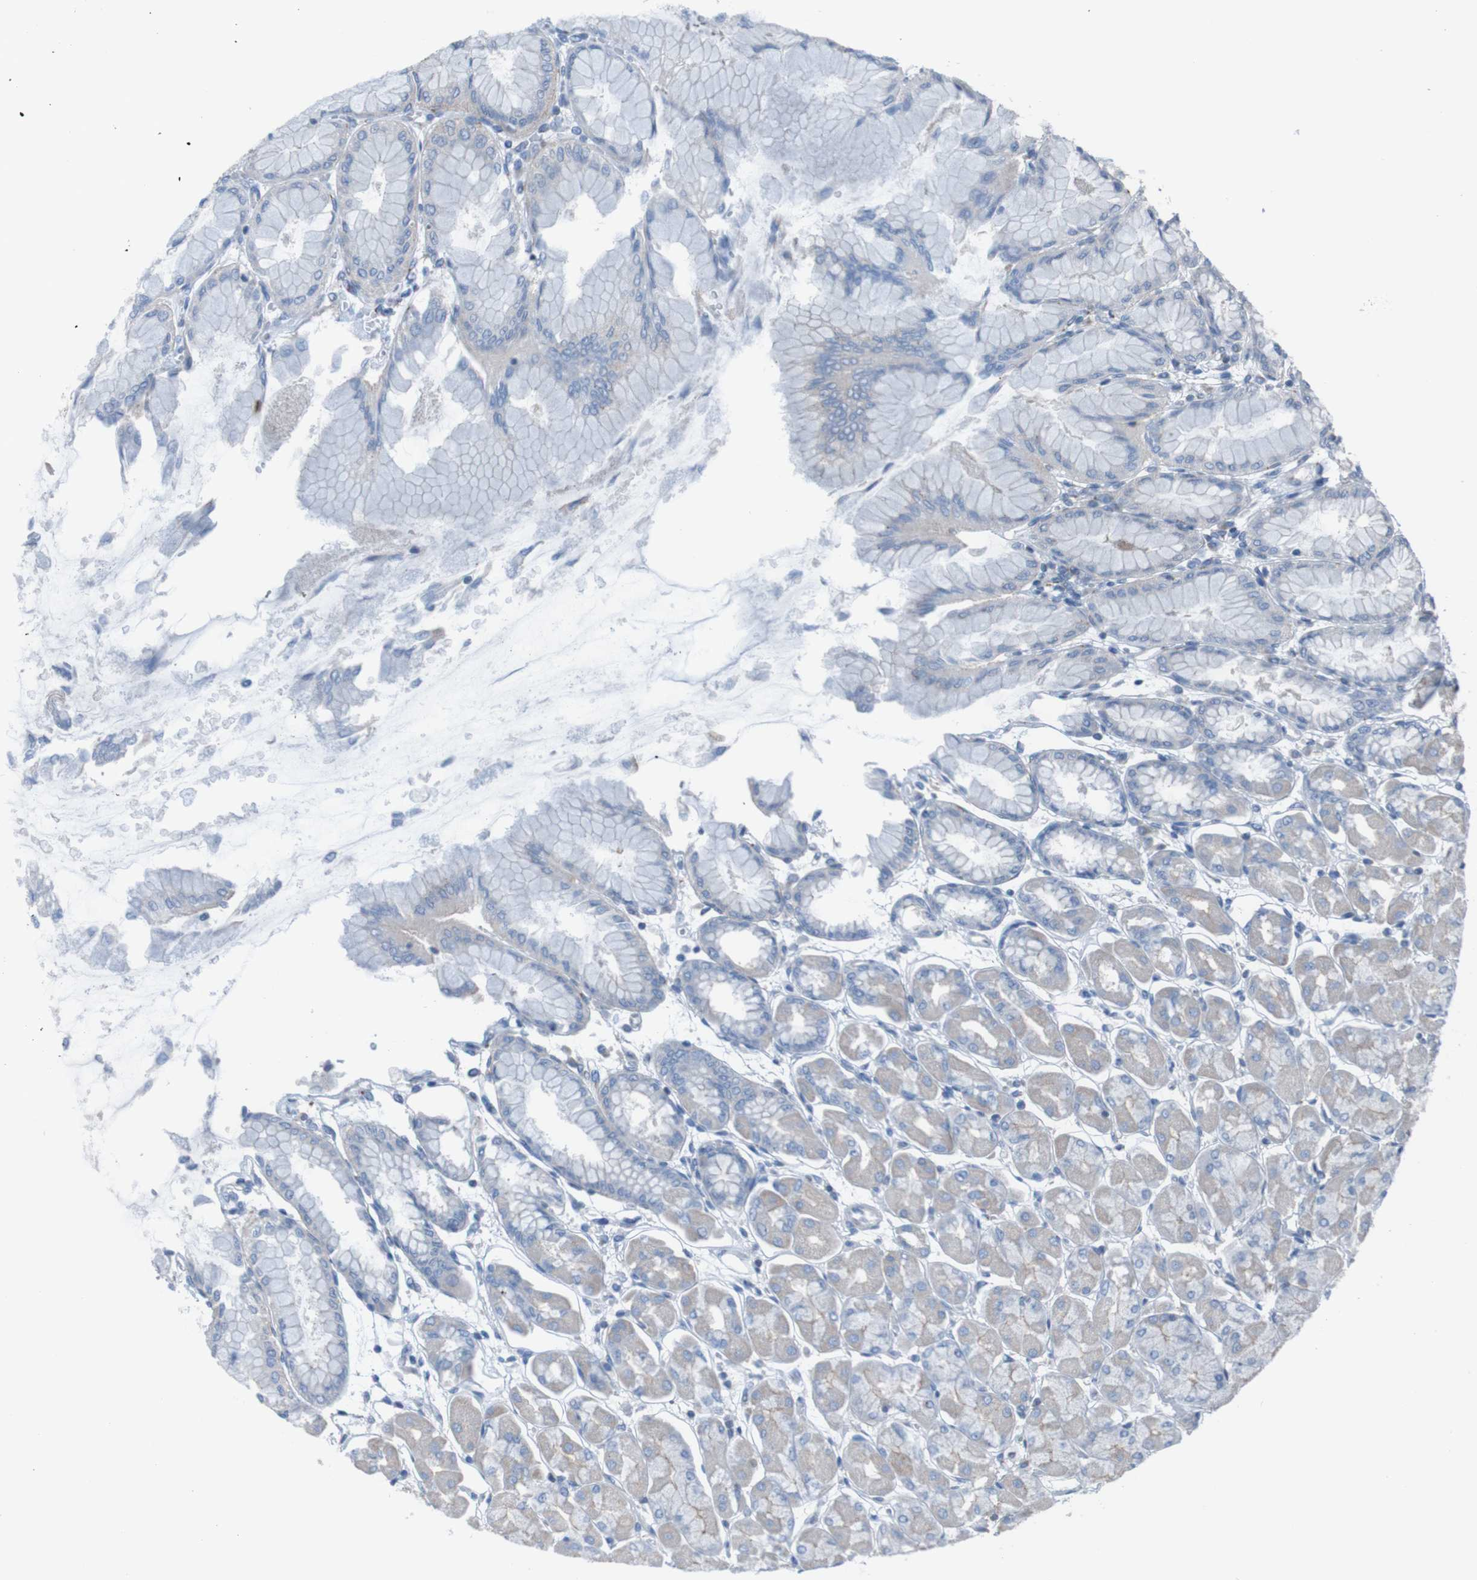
{"staining": {"intensity": "moderate", "quantity": "25%-75%", "location": "cytoplasmic/membranous"}, "tissue": "stomach", "cell_type": "Glandular cells", "image_type": "normal", "snomed": [{"axis": "morphology", "description": "Normal tissue, NOS"}, {"axis": "topography", "description": "Stomach, upper"}], "caption": "Glandular cells exhibit moderate cytoplasmic/membranous staining in about 25%-75% of cells in benign stomach. Using DAB (brown) and hematoxylin (blue) stains, captured at high magnification using brightfield microscopy.", "gene": "MINAR1", "patient": {"sex": "female", "age": 56}}